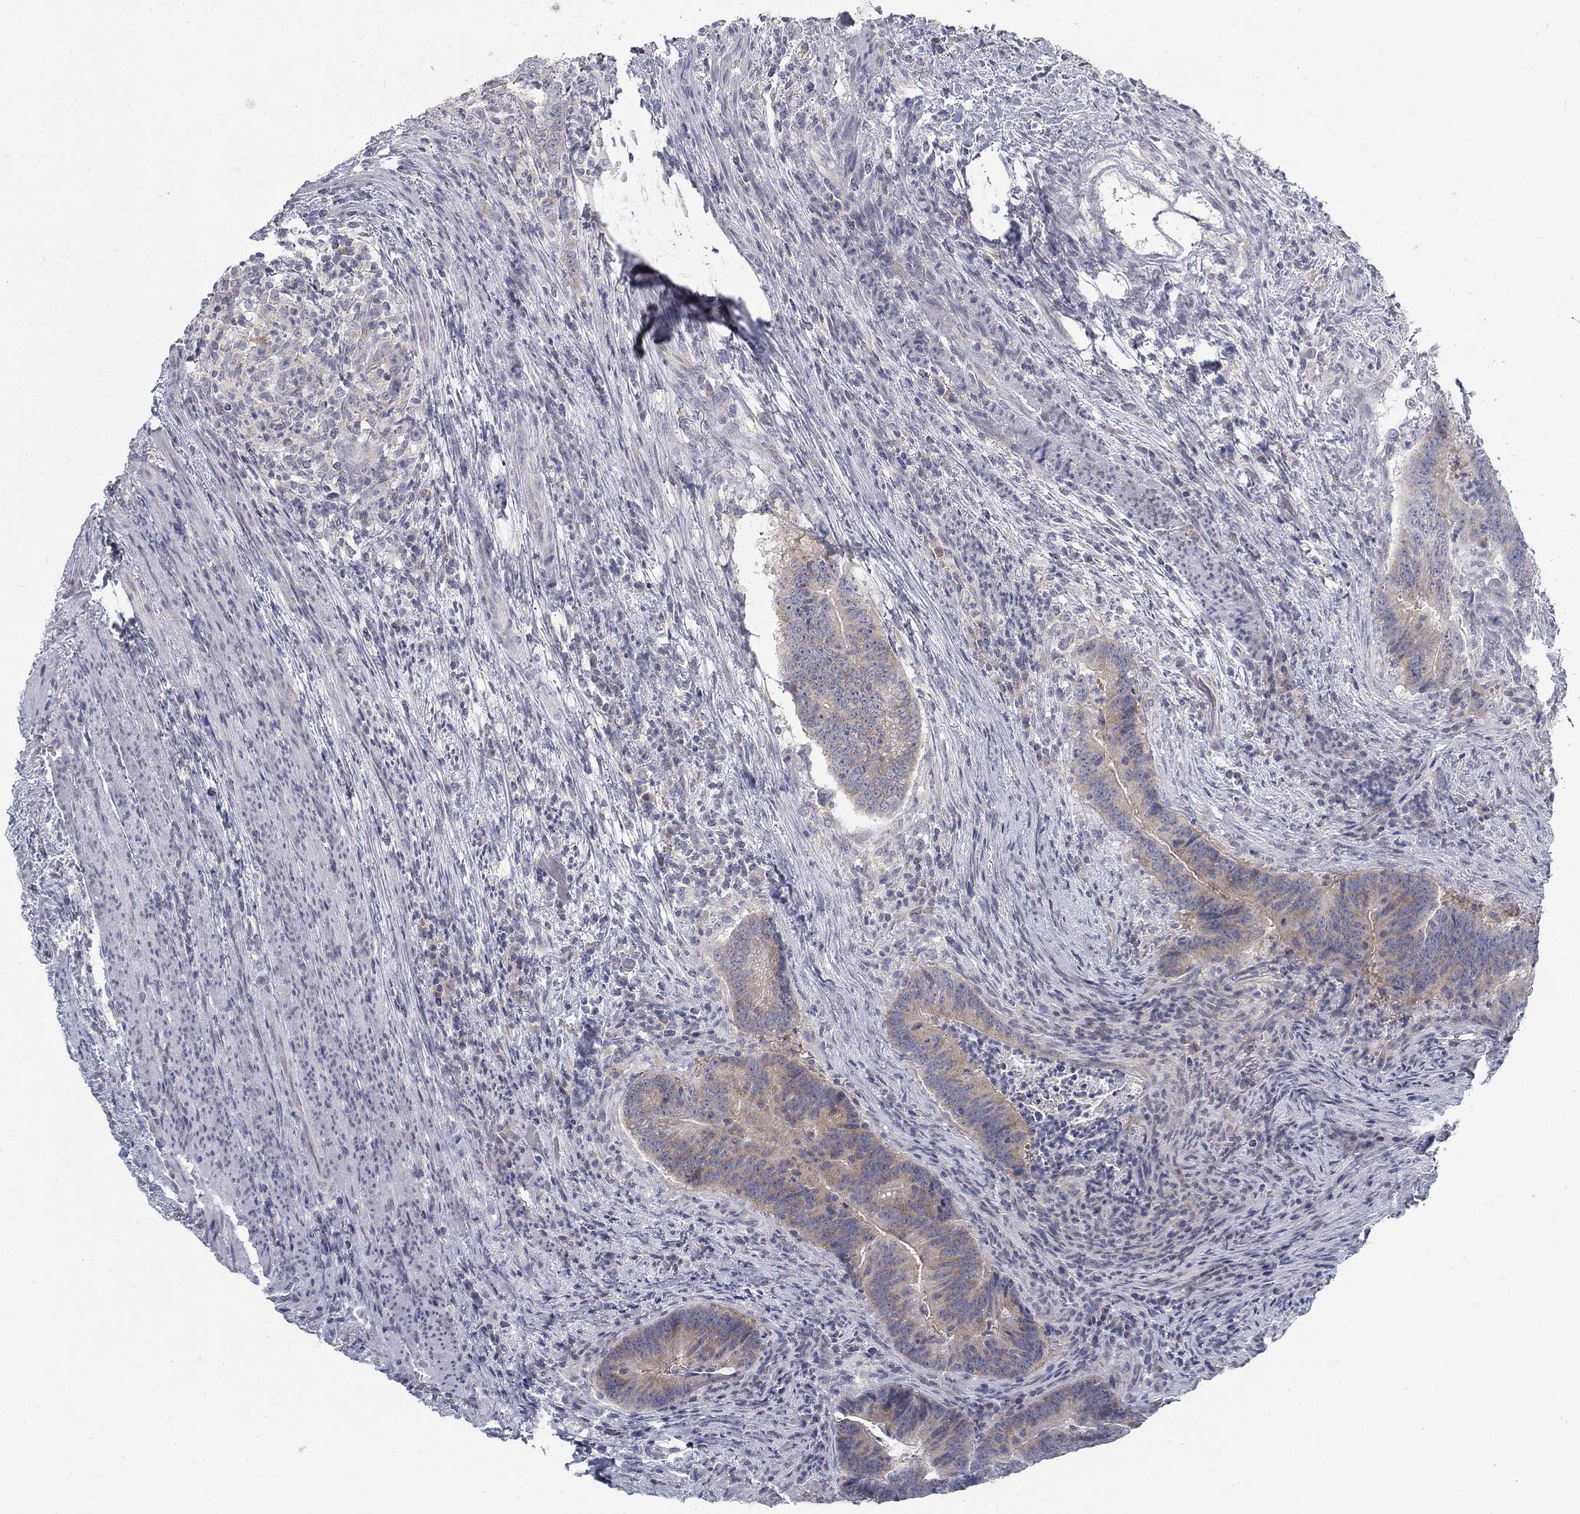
{"staining": {"intensity": "weak", "quantity": "25%-75%", "location": "cytoplasmic/membranous"}, "tissue": "colorectal cancer", "cell_type": "Tumor cells", "image_type": "cancer", "snomed": [{"axis": "morphology", "description": "Adenocarcinoma, NOS"}, {"axis": "topography", "description": "Colon"}], "caption": "Human colorectal adenocarcinoma stained for a protein (brown) reveals weak cytoplasmic/membranous positive staining in about 25%-75% of tumor cells.", "gene": "ATP1A3", "patient": {"sex": "female", "age": 87}}